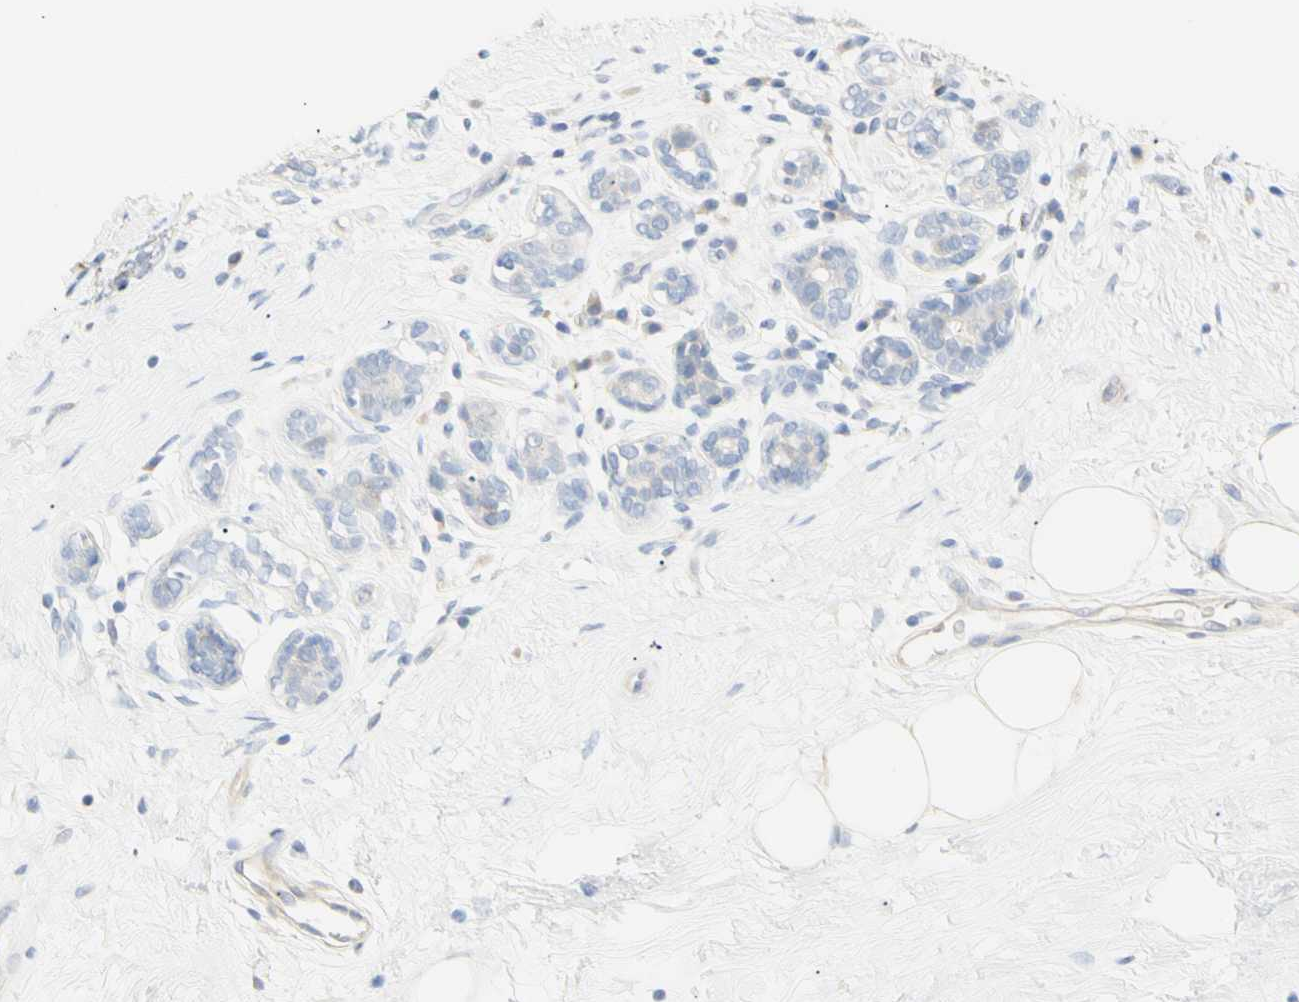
{"staining": {"intensity": "moderate", "quantity": "25%-75%", "location": "cytoplasmic/membranous"}, "tissue": "breast cancer", "cell_type": "Tumor cells", "image_type": "cancer", "snomed": [{"axis": "morphology", "description": "Normal tissue, NOS"}, {"axis": "morphology", "description": "Duct carcinoma"}, {"axis": "topography", "description": "Breast"}], "caption": "Protein expression analysis of human breast cancer (intraductal carcinoma) reveals moderate cytoplasmic/membranous positivity in about 25%-75% of tumor cells.", "gene": "B4GALNT3", "patient": {"sex": "female", "age": 39}}